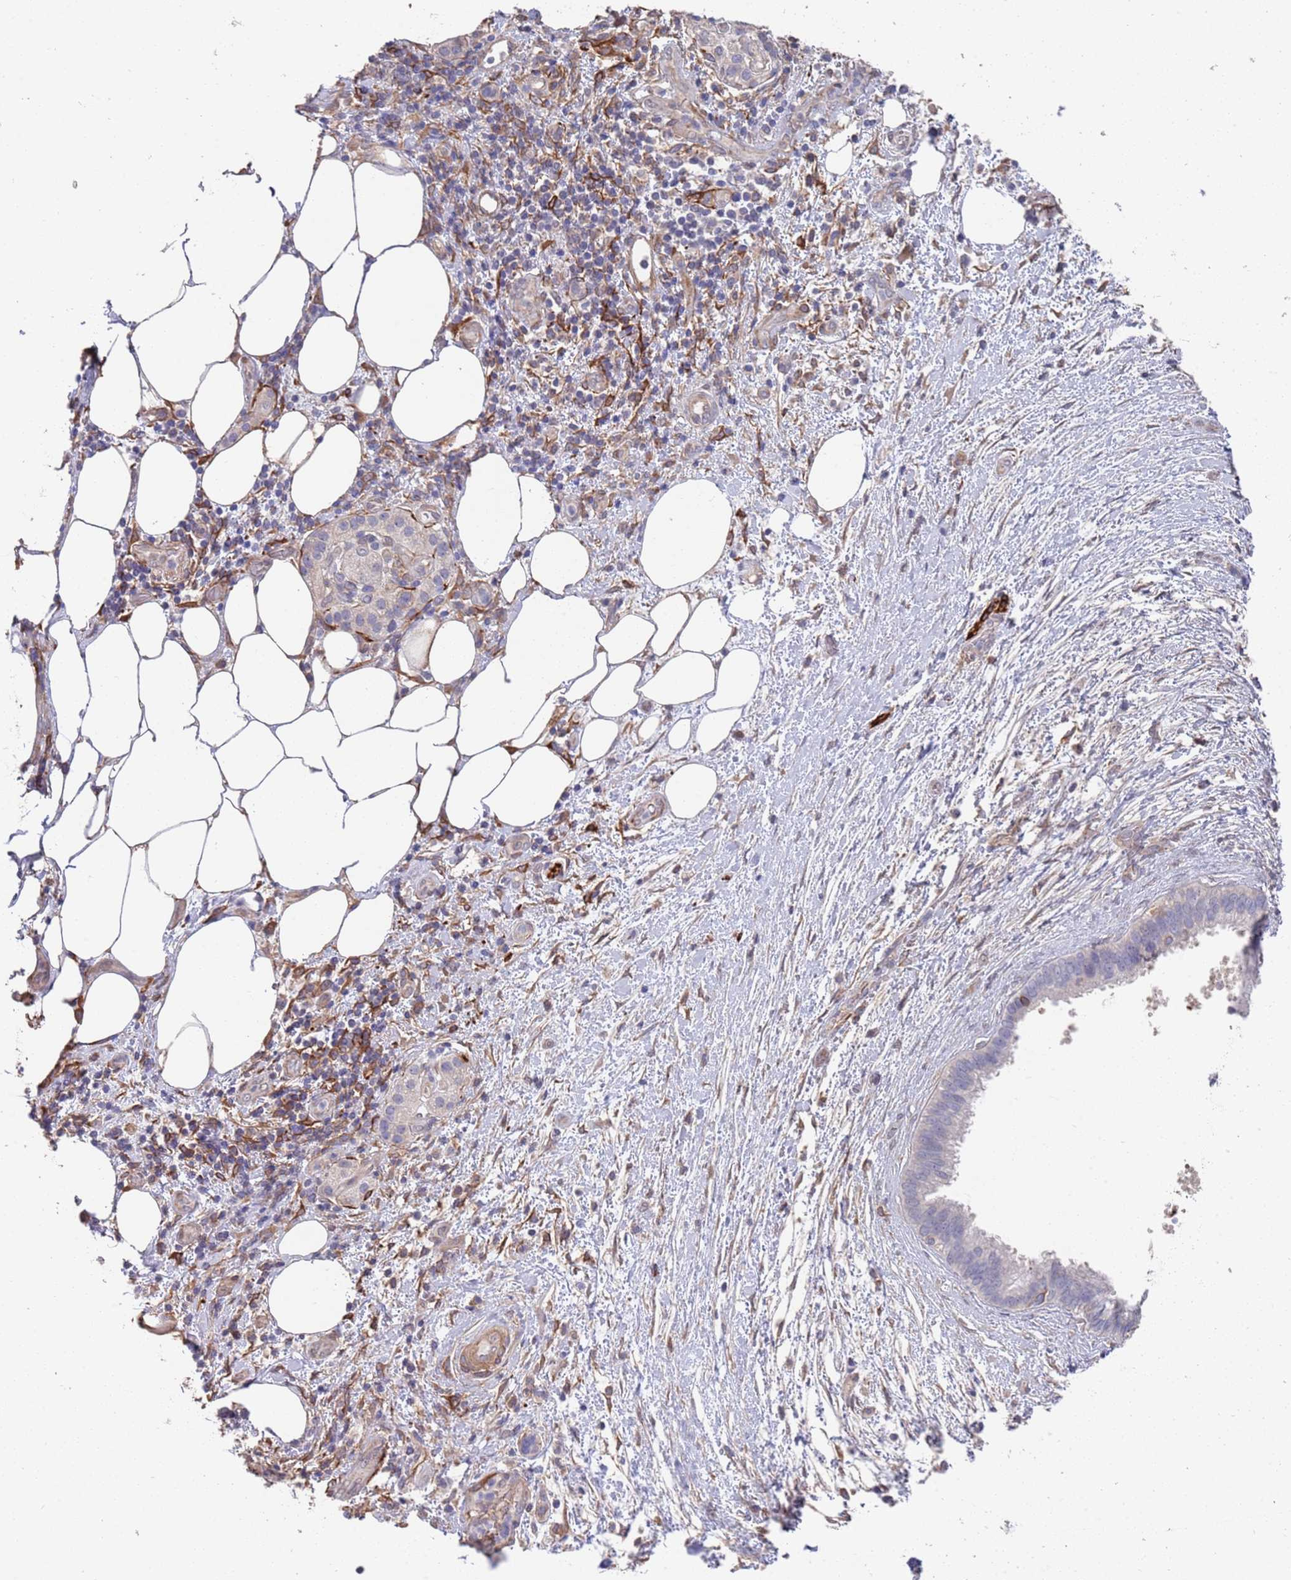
{"staining": {"intensity": "negative", "quantity": "none", "location": "none"}, "tissue": "pancreatic cancer", "cell_type": "Tumor cells", "image_type": "cancer", "snomed": [{"axis": "morphology", "description": "Adenocarcinoma, NOS"}, {"axis": "topography", "description": "Pancreas"}], "caption": "Tumor cells are negative for brown protein staining in pancreatic cancer.", "gene": "ANK2", "patient": {"sex": "female", "age": 61}}